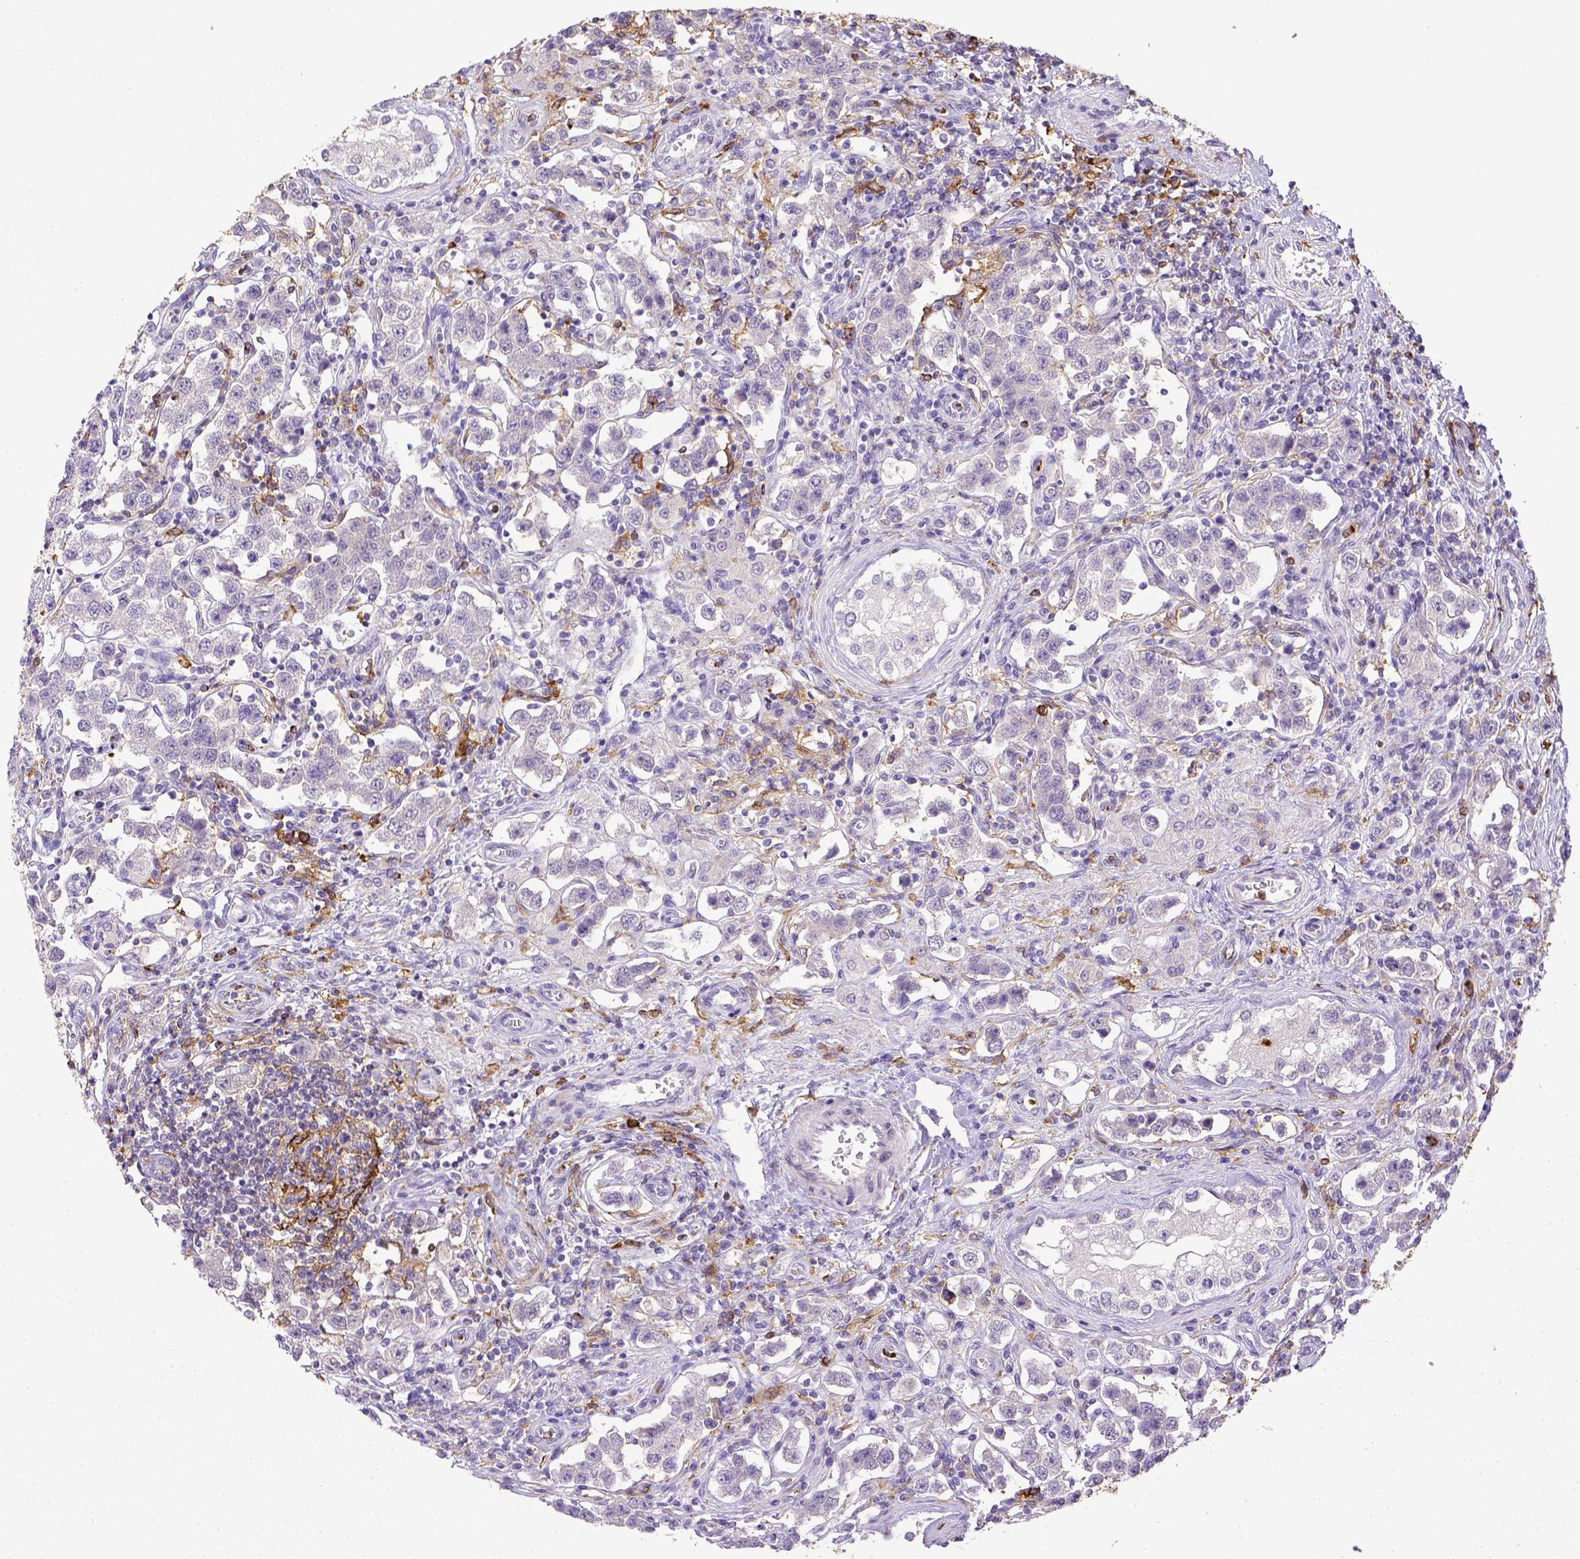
{"staining": {"intensity": "negative", "quantity": "none", "location": "none"}, "tissue": "testis cancer", "cell_type": "Tumor cells", "image_type": "cancer", "snomed": [{"axis": "morphology", "description": "Seminoma, NOS"}, {"axis": "topography", "description": "Testis"}], "caption": "High magnification brightfield microscopy of testis seminoma stained with DAB (brown) and counterstained with hematoxylin (blue): tumor cells show no significant positivity.", "gene": "ITGAM", "patient": {"sex": "male", "age": 37}}